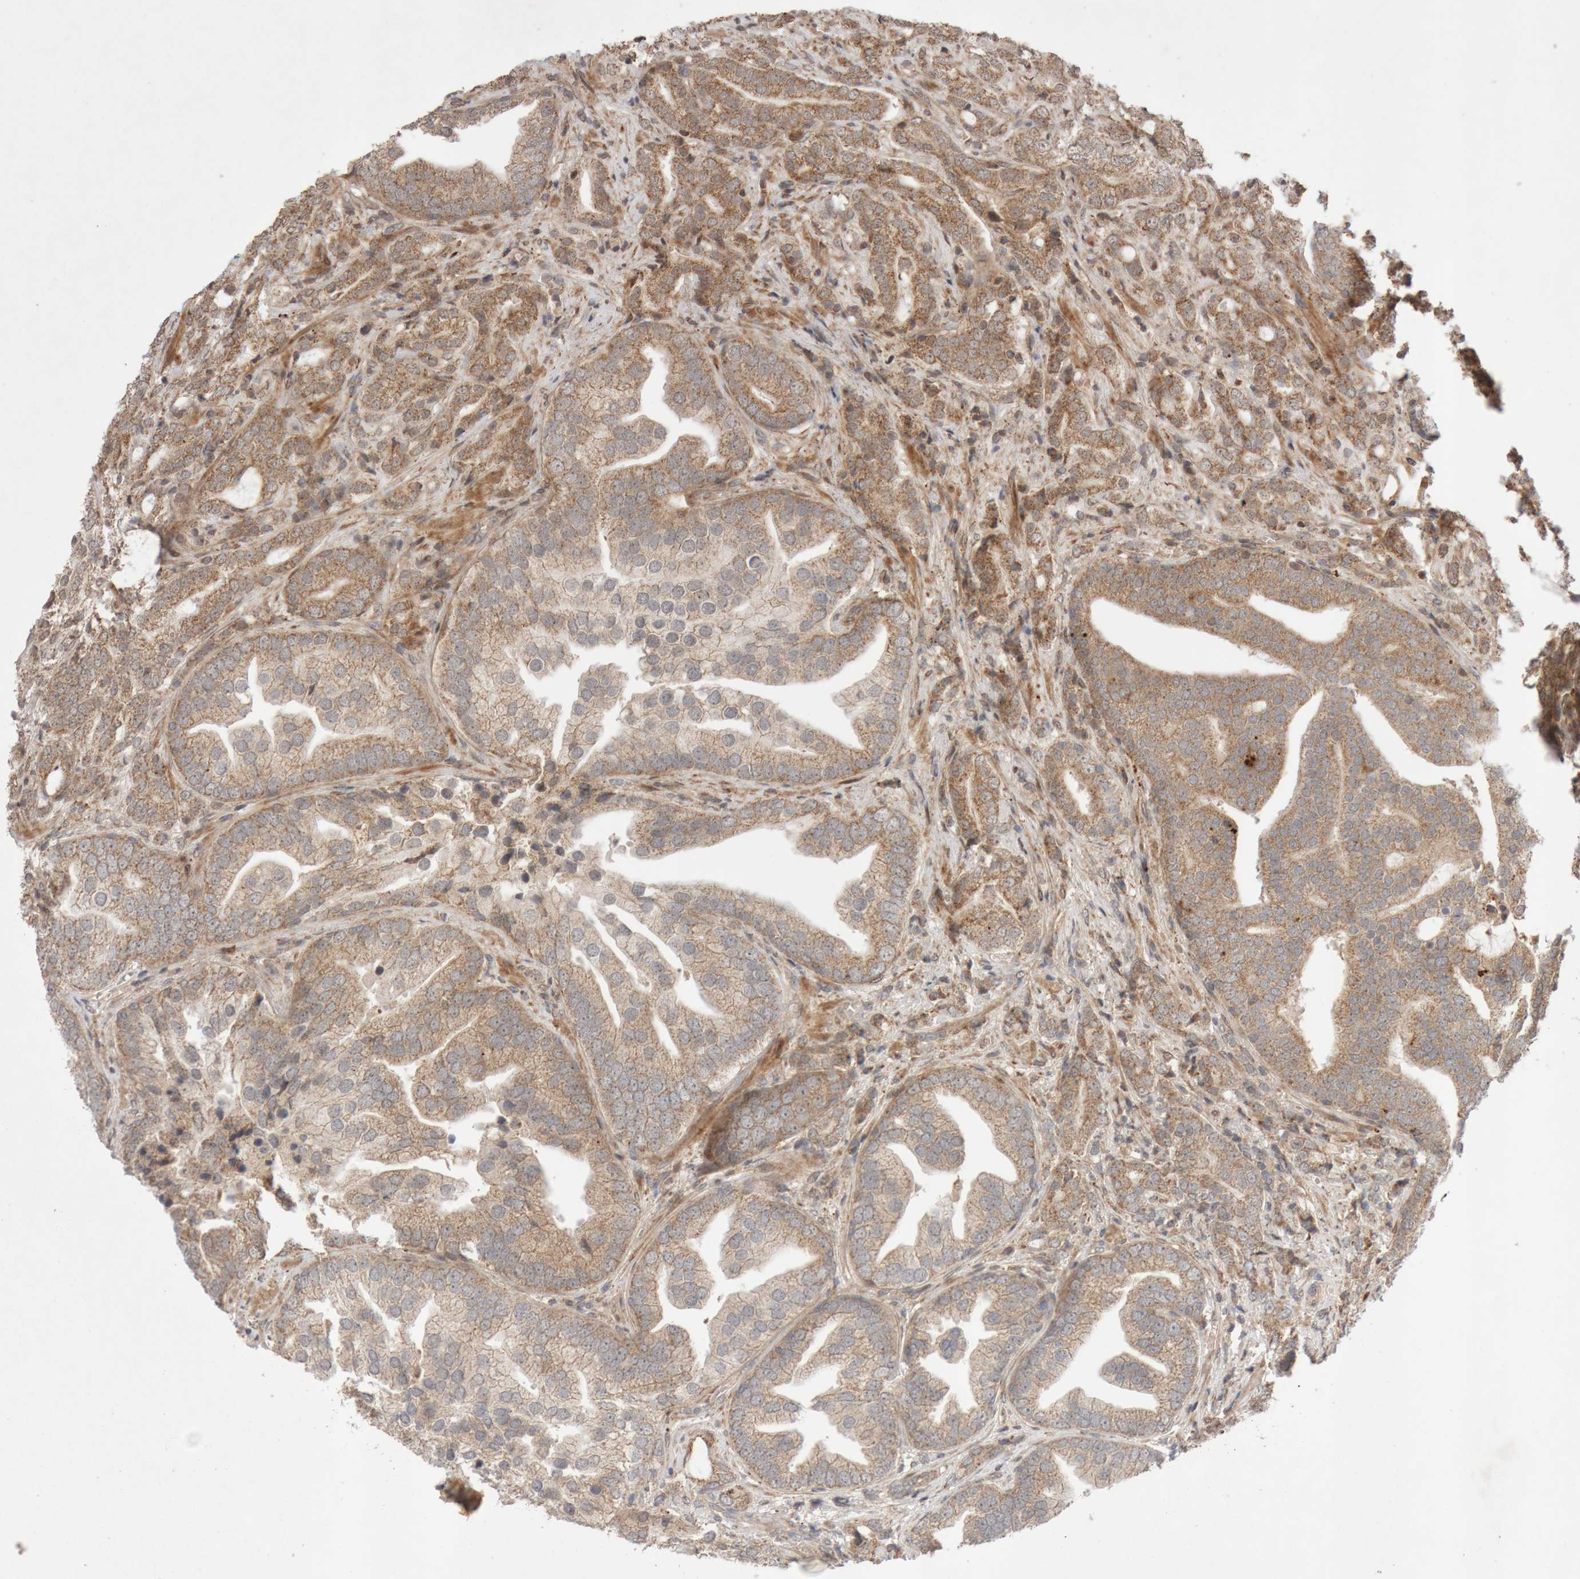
{"staining": {"intensity": "moderate", "quantity": ">75%", "location": "cytoplasmic/membranous"}, "tissue": "prostate cancer", "cell_type": "Tumor cells", "image_type": "cancer", "snomed": [{"axis": "morphology", "description": "Adenocarcinoma, High grade"}, {"axis": "topography", "description": "Prostate"}], "caption": "Immunohistochemical staining of human adenocarcinoma (high-grade) (prostate) demonstrates medium levels of moderate cytoplasmic/membranous protein expression in about >75% of tumor cells. (DAB IHC, brown staining for protein, blue staining for nuclei).", "gene": "KIF21B", "patient": {"sex": "male", "age": 57}}